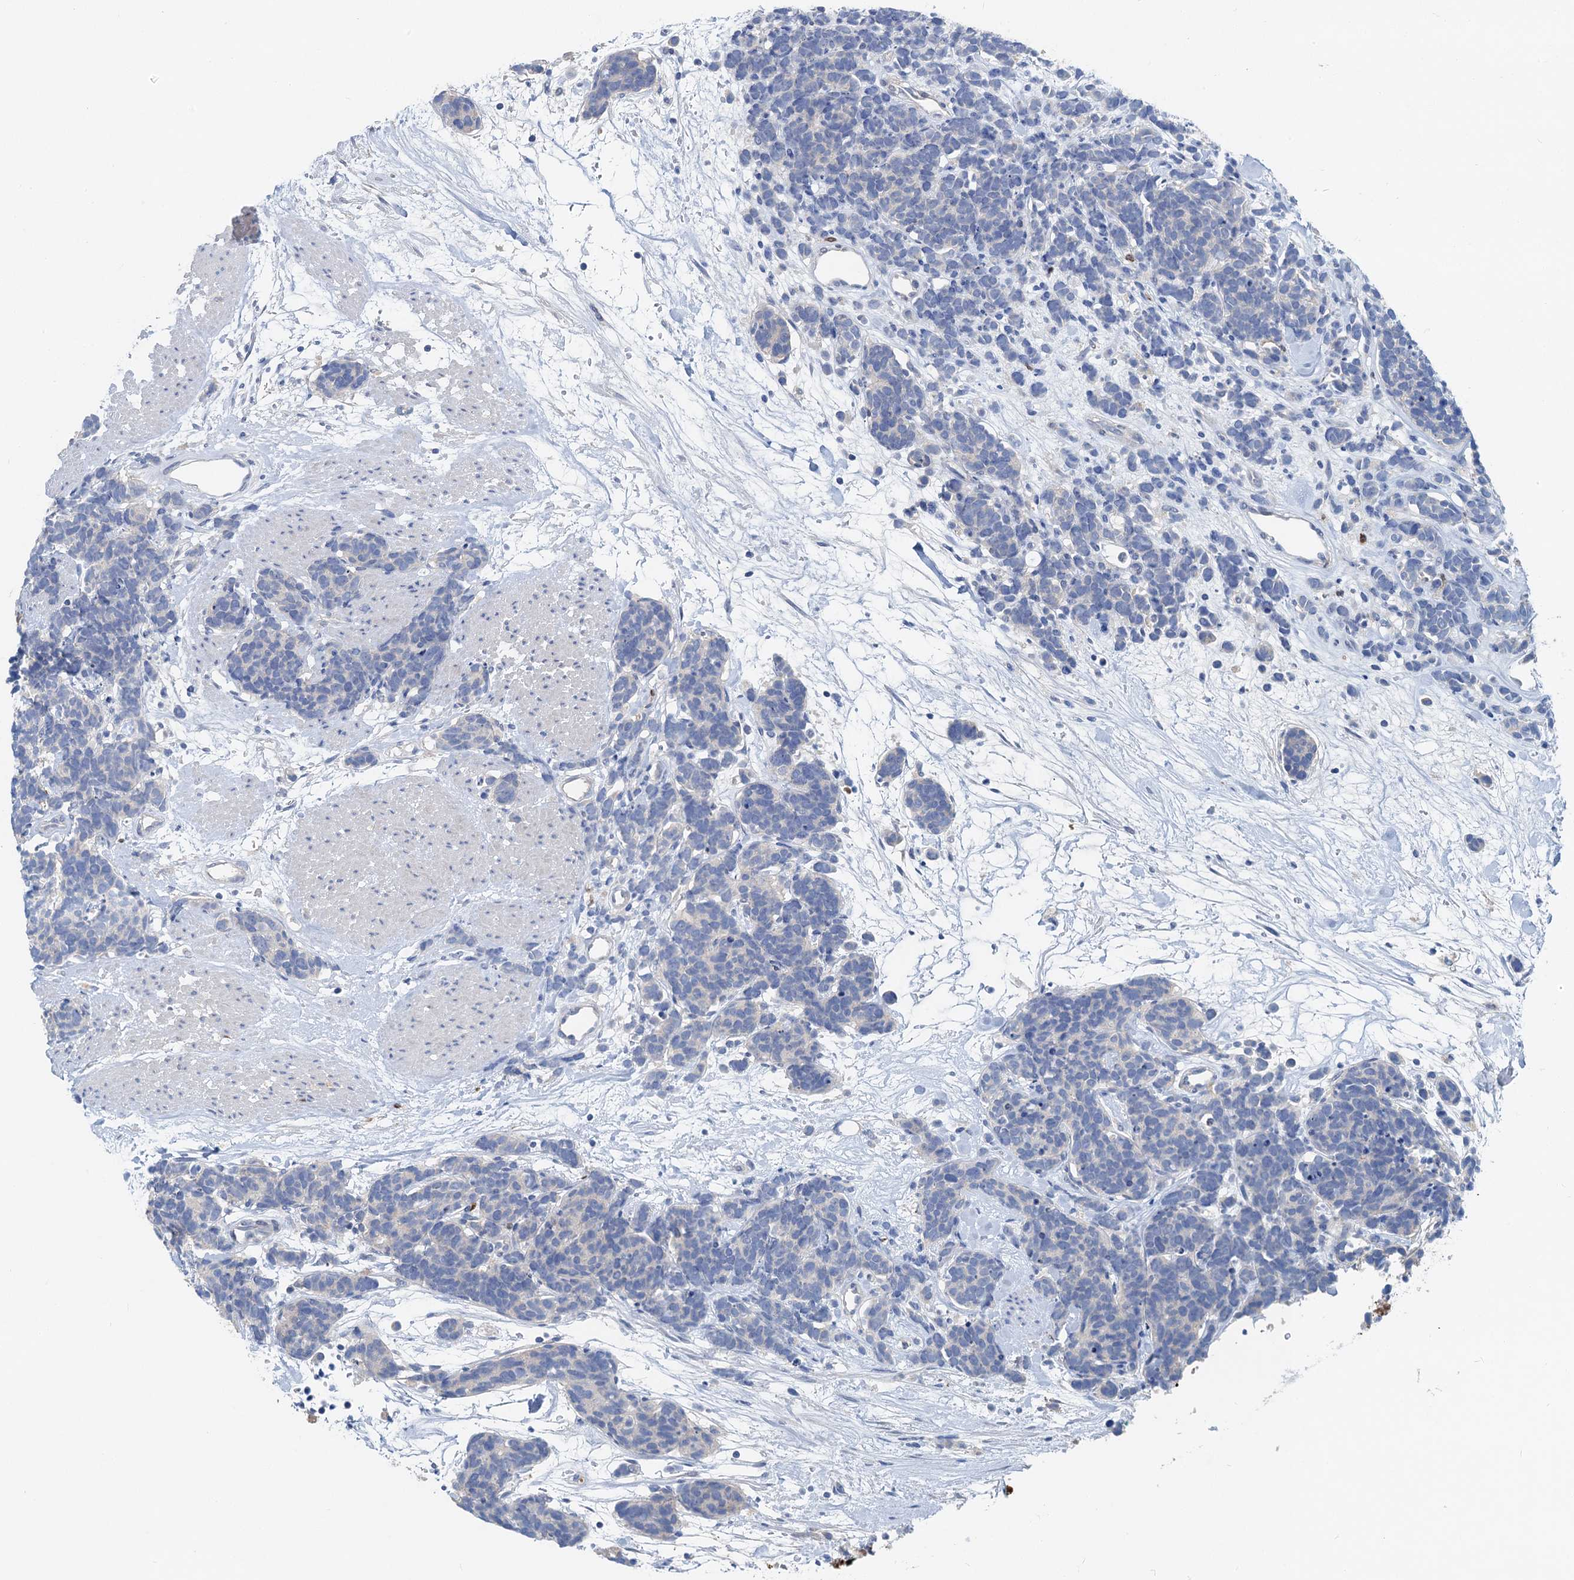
{"staining": {"intensity": "negative", "quantity": "none", "location": "none"}, "tissue": "carcinoid", "cell_type": "Tumor cells", "image_type": "cancer", "snomed": [{"axis": "morphology", "description": "Carcinoma, NOS"}, {"axis": "morphology", "description": "Carcinoid, malignant, NOS"}, {"axis": "topography", "description": "Urinary bladder"}], "caption": "The immunohistochemistry (IHC) image has no significant staining in tumor cells of carcinoid tissue.", "gene": "OTOA", "patient": {"sex": "male", "age": 57}}